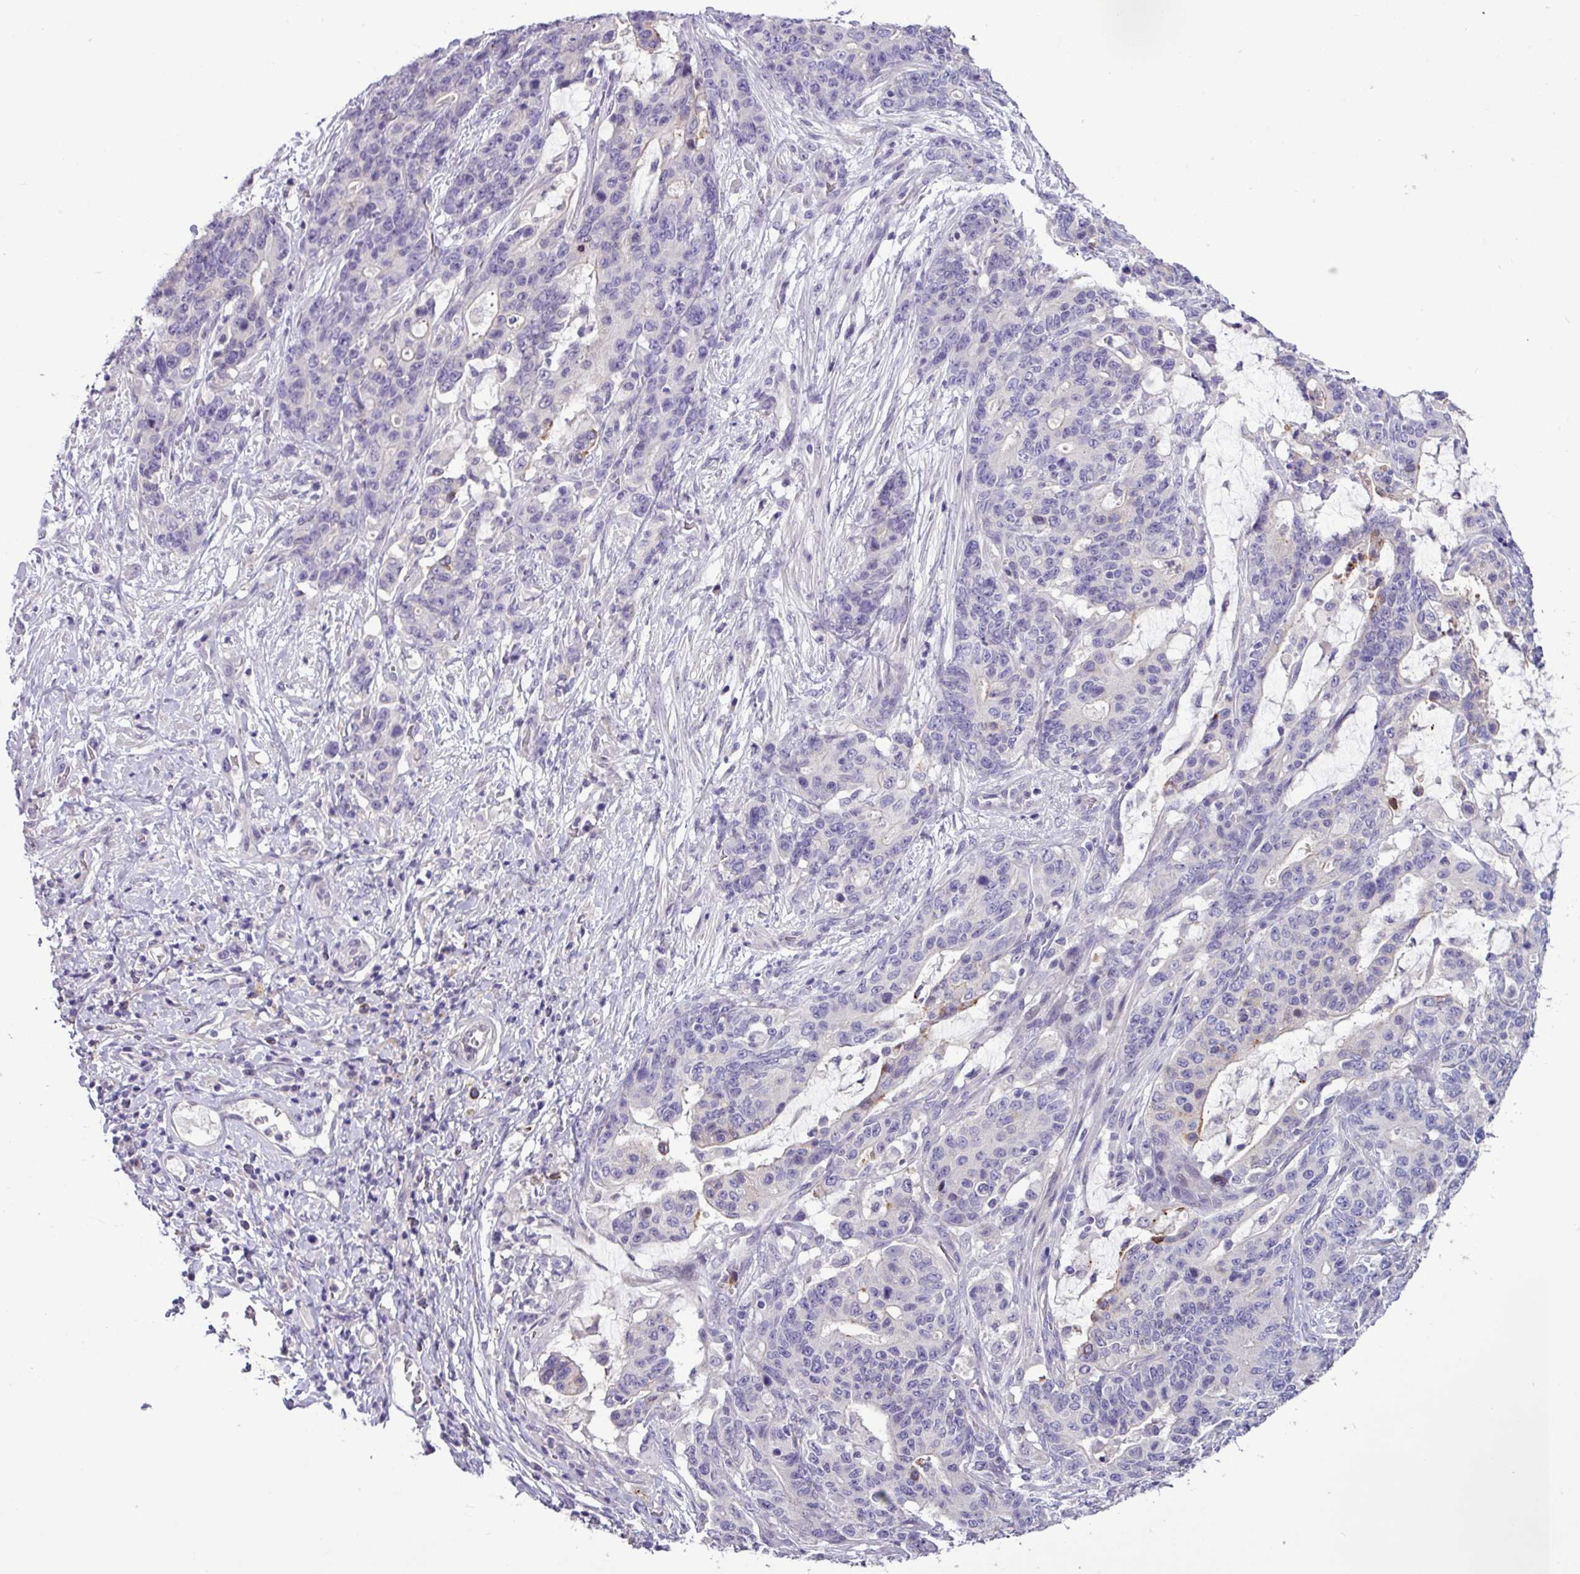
{"staining": {"intensity": "negative", "quantity": "none", "location": "none"}, "tissue": "stomach cancer", "cell_type": "Tumor cells", "image_type": "cancer", "snomed": [{"axis": "morphology", "description": "Normal tissue, NOS"}, {"axis": "morphology", "description": "Adenocarcinoma, NOS"}, {"axis": "topography", "description": "Stomach"}], "caption": "Histopathology image shows no protein expression in tumor cells of stomach adenocarcinoma tissue. The staining was performed using DAB to visualize the protein expression in brown, while the nuclei were stained in blue with hematoxylin (Magnification: 20x).", "gene": "PNLDC1", "patient": {"sex": "female", "age": 64}}